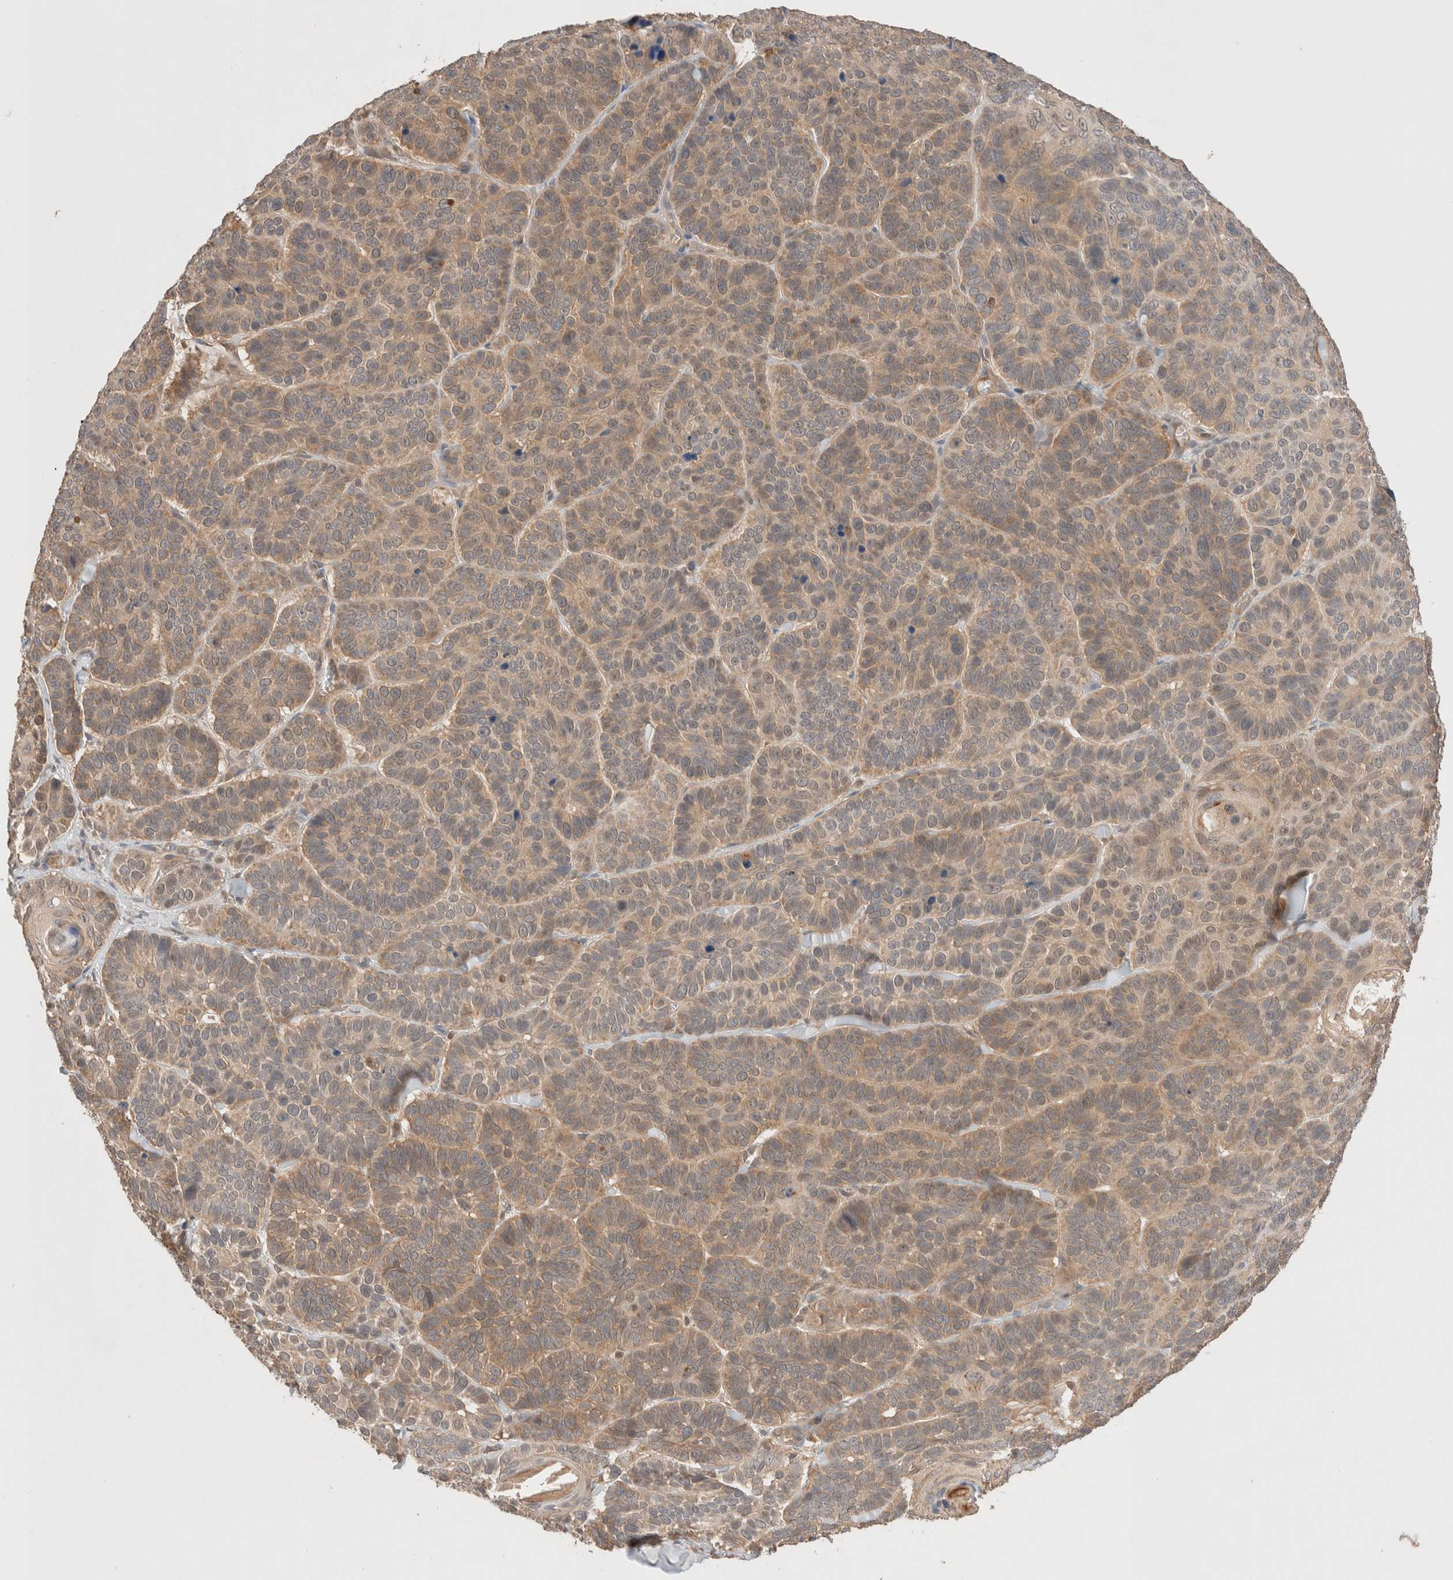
{"staining": {"intensity": "weak", "quantity": ">75%", "location": "cytoplasmic/membranous"}, "tissue": "skin cancer", "cell_type": "Tumor cells", "image_type": "cancer", "snomed": [{"axis": "morphology", "description": "Basal cell carcinoma"}, {"axis": "topography", "description": "Skin"}], "caption": "Immunohistochemistry (IHC) image of human skin cancer (basal cell carcinoma) stained for a protein (brown), which displays low levels of weak cytoplasmic/membranous expression in approximately >75% of tumor cells.", "gene": "CARNMT1", "patient": {"sex": "male", "age": 62}}